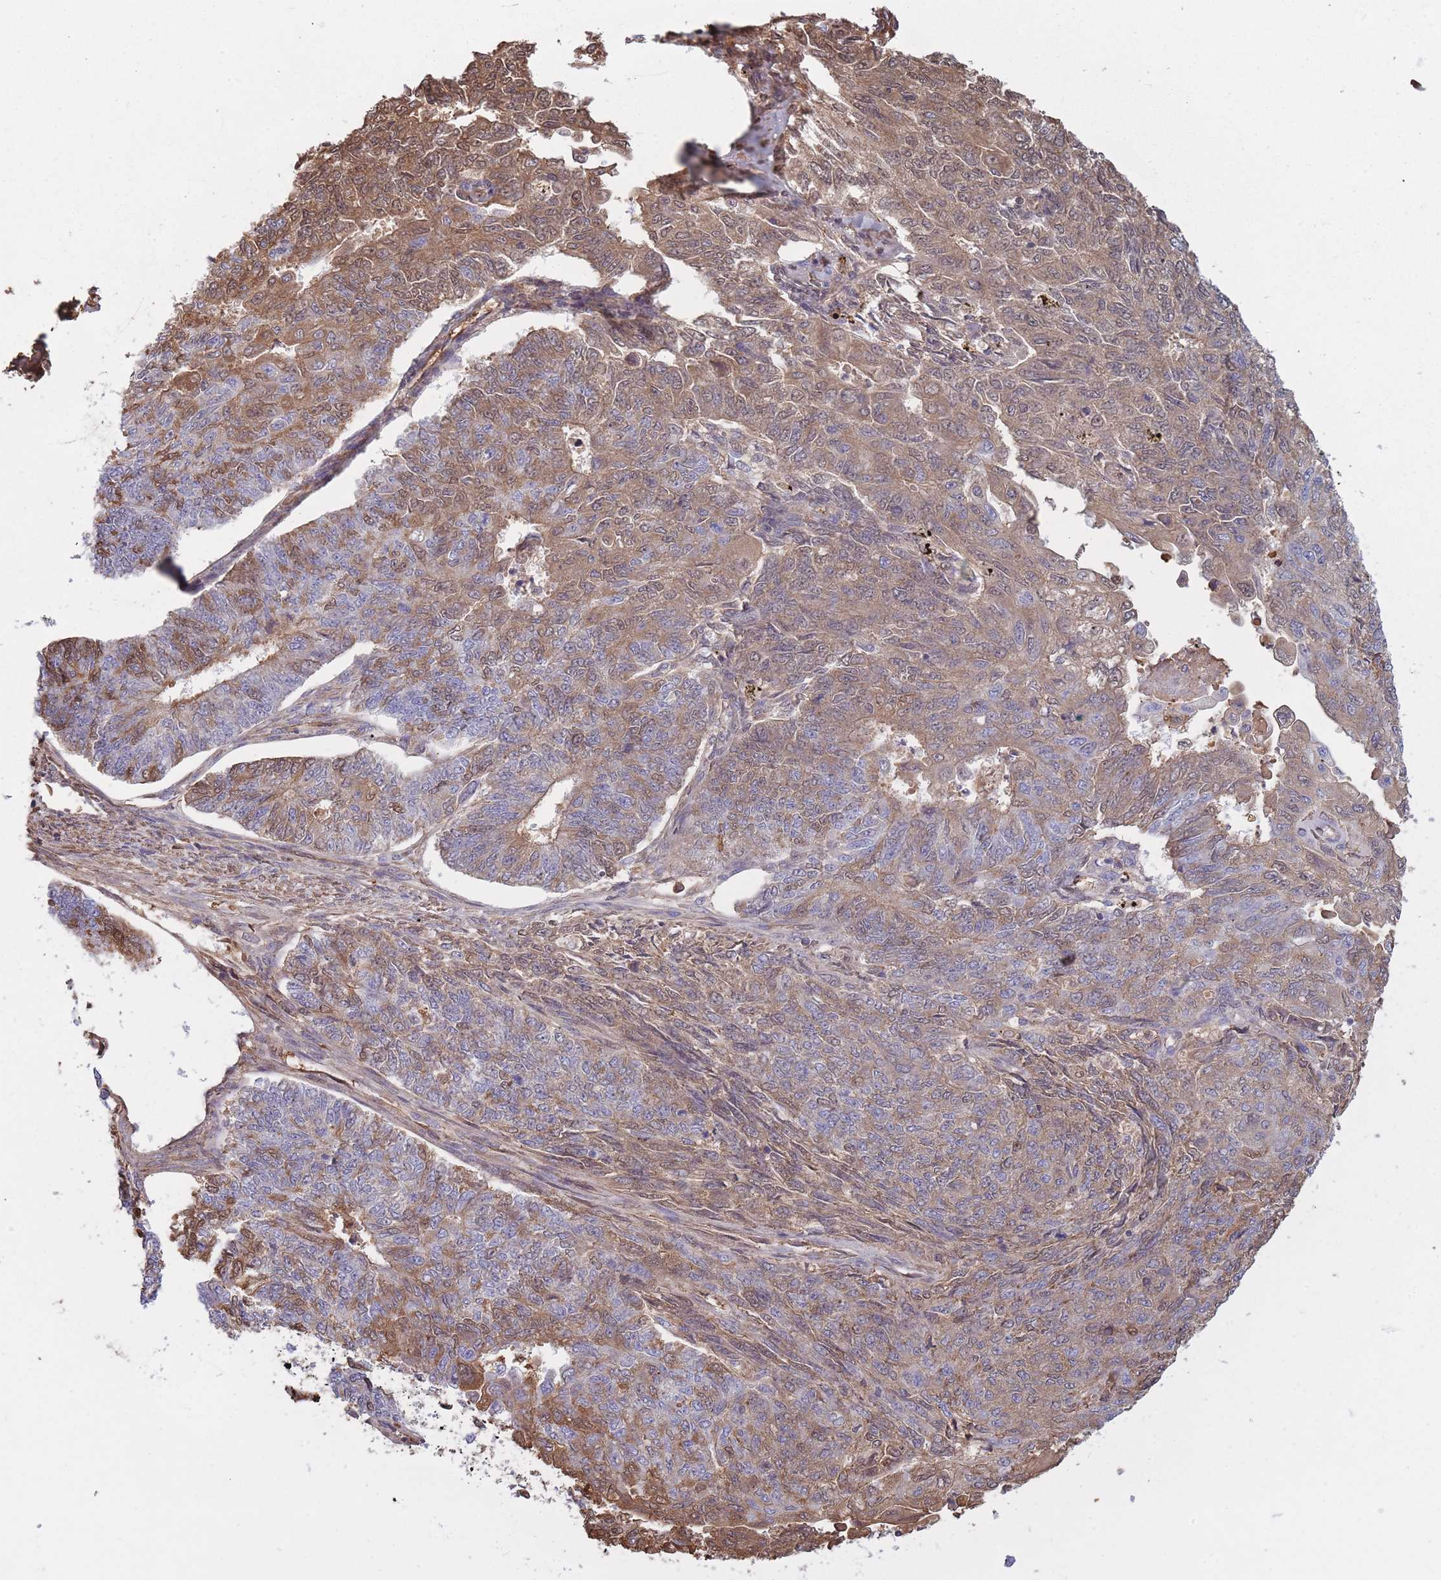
{"staining": {"intensity": "weak", "quantity": "25%-75%", "location": "cytoplasmic/membranous,nuclear"}, "tissue": "endometrial cancer", "cell_type": "Tumor cells", "image_type": "cancer", "snomed": [{"axis": "morphology", "description": "Adenocarcinoma, NOS"}, {"axis": "topography", "description": "Endometrium"}], "caption": "The histopathology image demonstrates a brown stain indicating the presence of a protein in the cytoplasmic/membranous and nuclear of tumor cells in endometrial cancer (adenocarcinoma).", "gene": "KAT2A", "patient": {"sex": "female", "age": 32}}